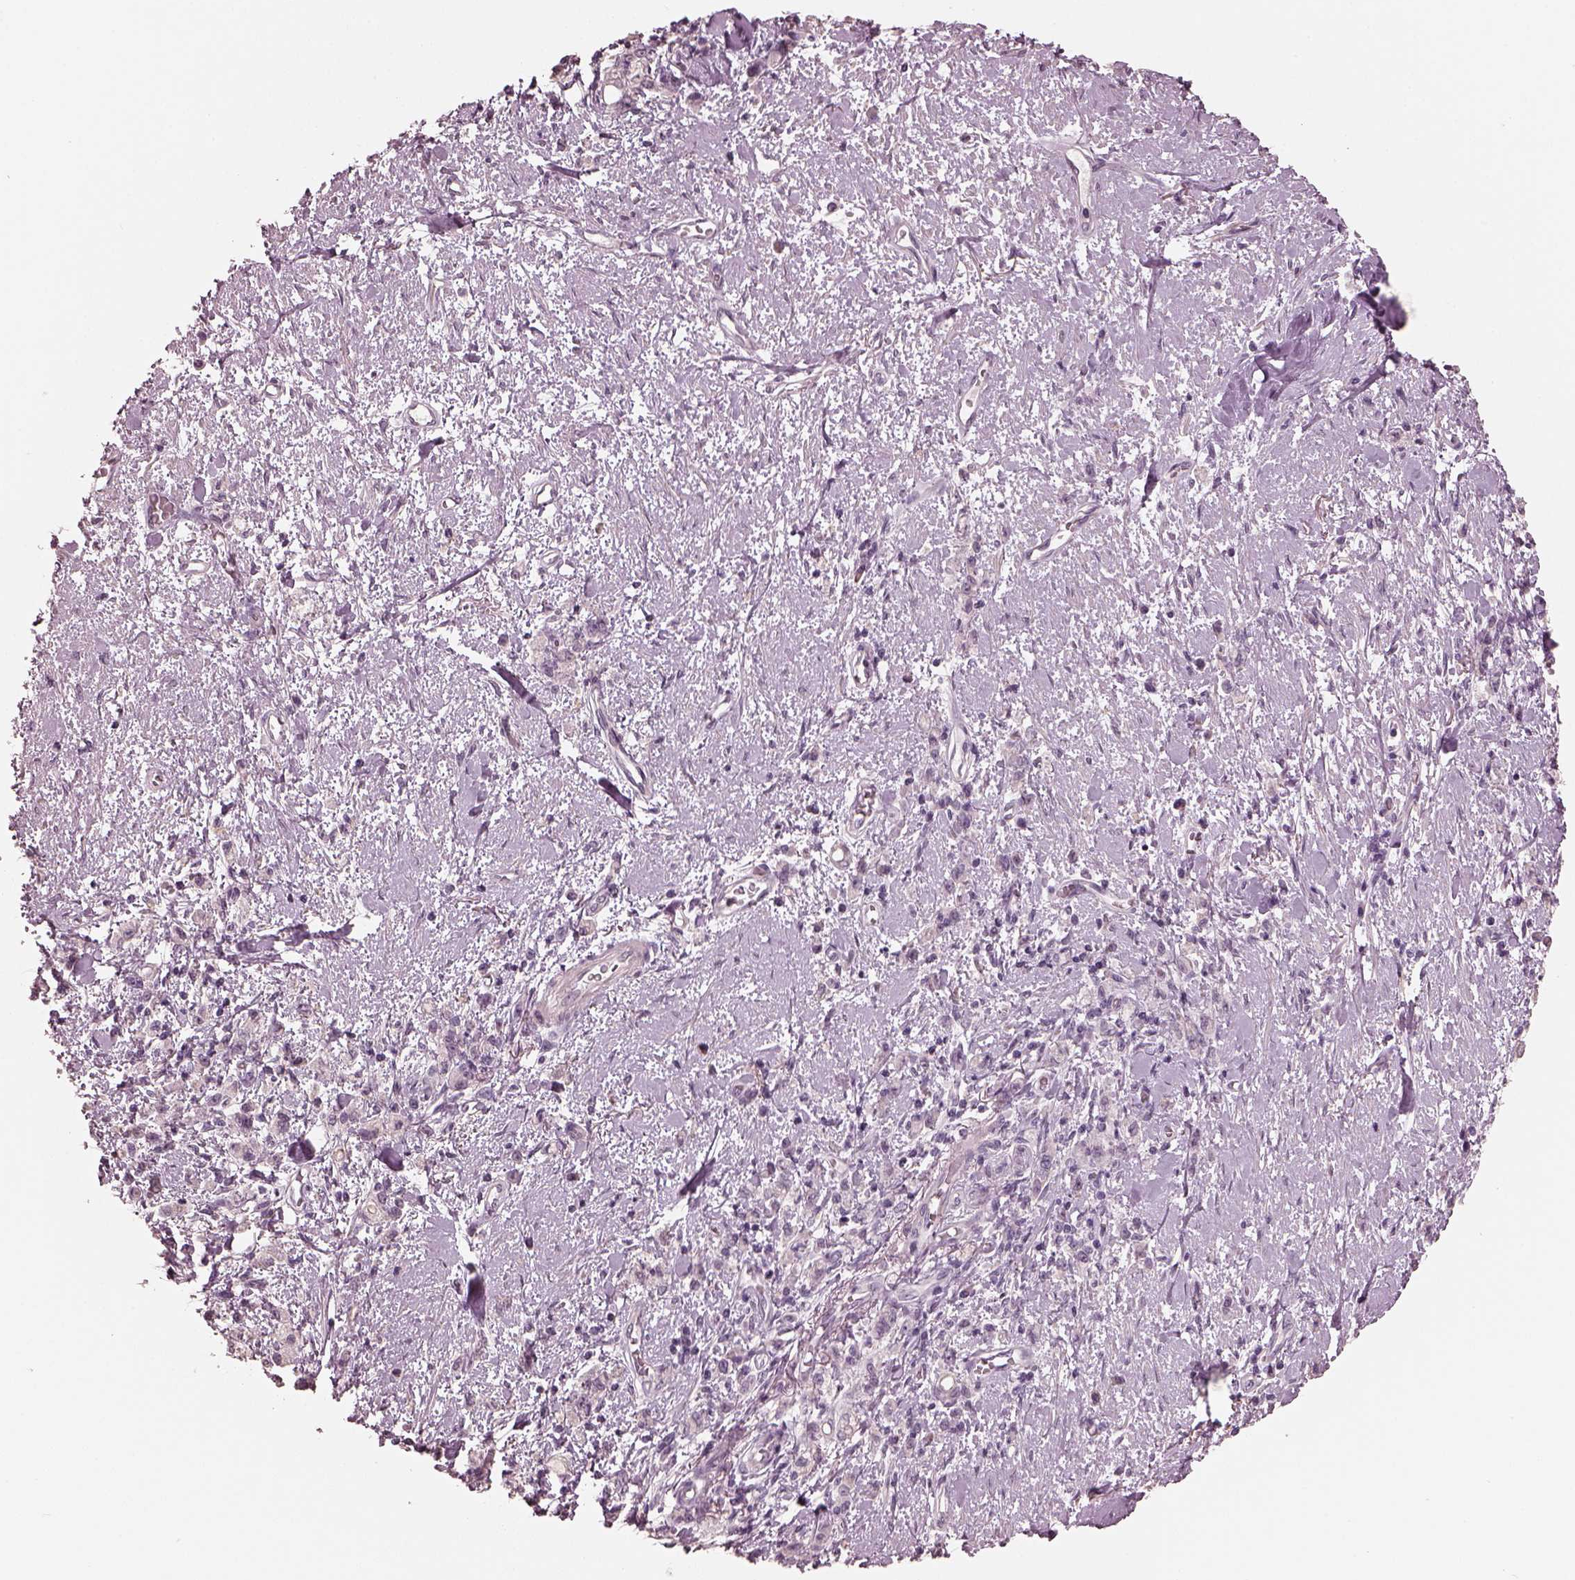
{"staining": {"intensity": "negative", "quantity": "none", "location": "none"}, "tissue": "stomach cancer", "cell_type": "Tumor cells", "image_type": "cancer", "snomed": [{"axis": "morphology", "description": "Adenocarcinoma, NOS"}, {"axis": "topography", "description": "Stomach"}], "caption": "High magnification brightfield microscopy of adenocarcinoma (stomach) stained with DAB (brown) and counterstained with hematoxylin (blue): tumor cells show no significant staining.", "gene": "OPTC", "patient": {"sex": "male", "age": 77}}